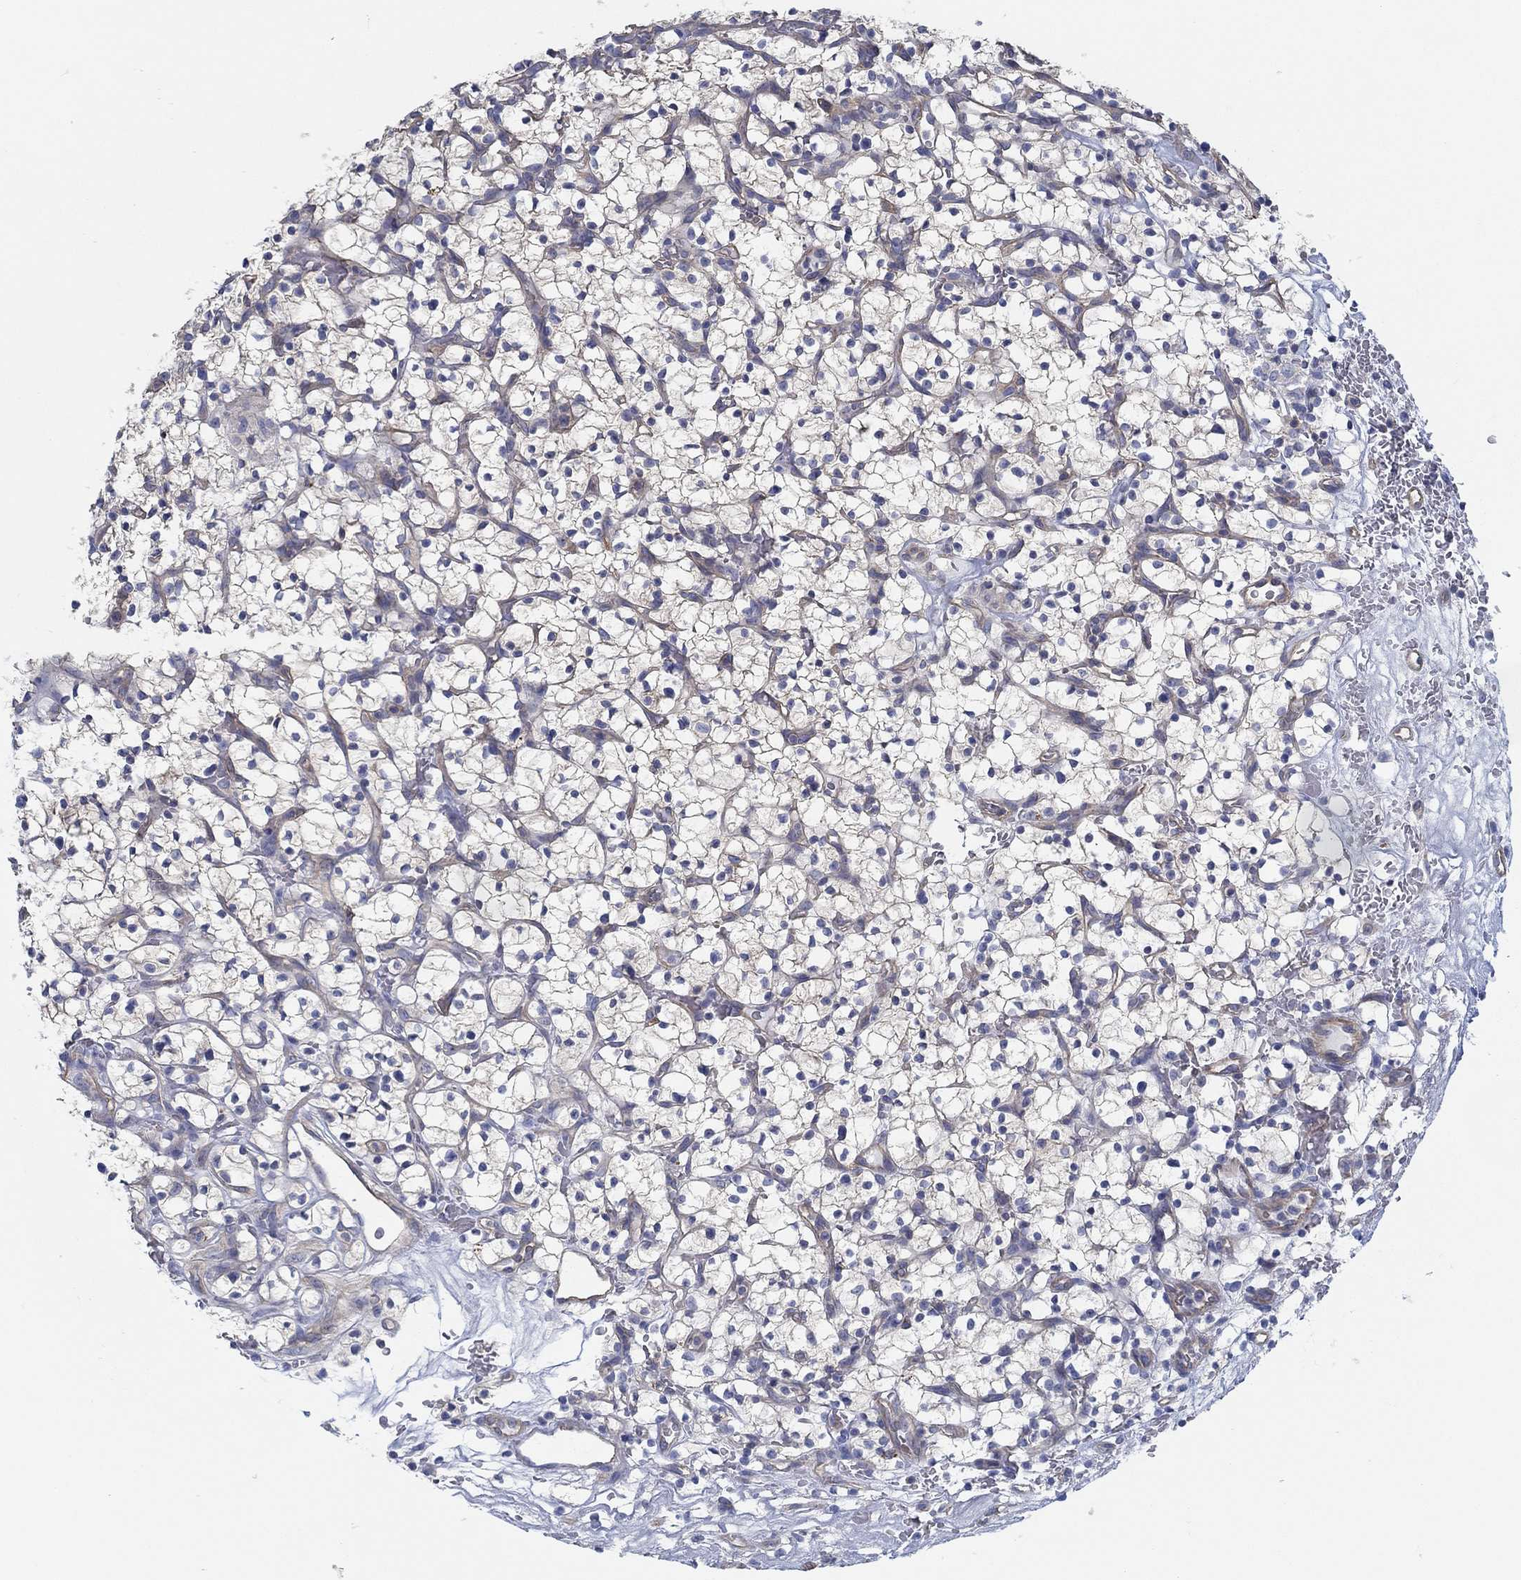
{"staining": {"intensity": "moderate", "quantity": "25%-75%", "location": "cytoplasmic/membranous"}, "tissue": "renal cancer", "cell_type": "Tumor cells", "image_type": "cancer", "snomed": [{"axis": "morphology", "description": "Adenocarcinoma, NOS"}, {"axis": "topography", "description": "Kidney"}], "caption": "Immunohistochemical staining of human adenocarcinoma (renal) demonstrates medium levels of moderate cytoplasmic/membranous protein expression in approximately 25%-75% of tumor cells. The staining was performed using DAB to visualize the protein expression in brown, while the nuclei were stained in blue with hematoxylin (Magnification: 20x).", "gene": "BBOF1", "patient": {"sex": "female", "age": 64}}